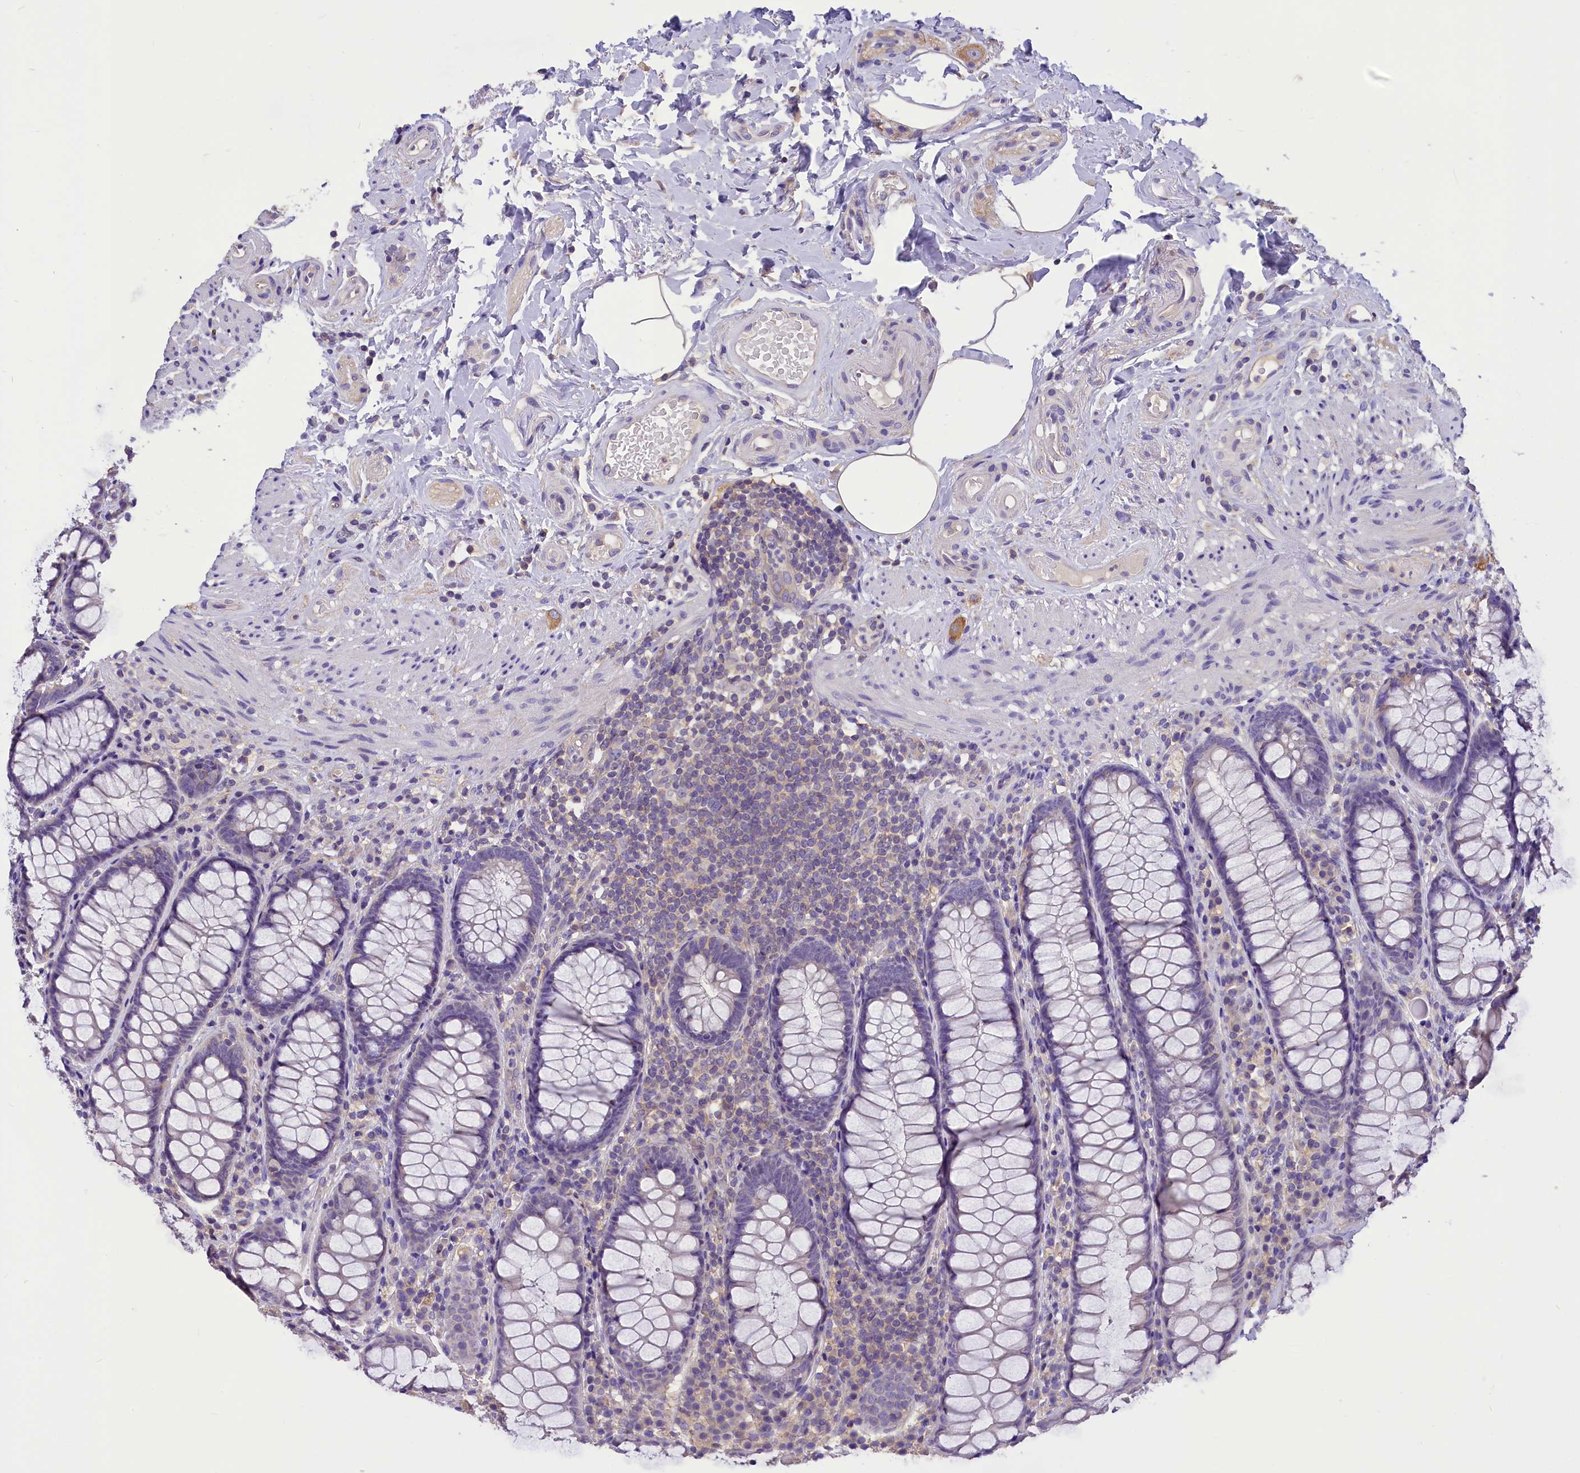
{"staining": {"intensity": "negative", "quantity": "none", "location": "none"}, "tissue": "rectum", "cell_type": "Glandular cells", "image_type": "normal", "snomed": [{"axis": "morphology", "description": "Normal tissue, NOS"}, {"axis": "topography", "description": "Rectum"}], "caption": "A high-resolution histopathology image shows immunohistochemistry (IHC) staining of benign rectum, which demonstrates no significant staining in glandular cells.", "gene": "AP3B2", "patient": {"sex": "male", "age": 83}}